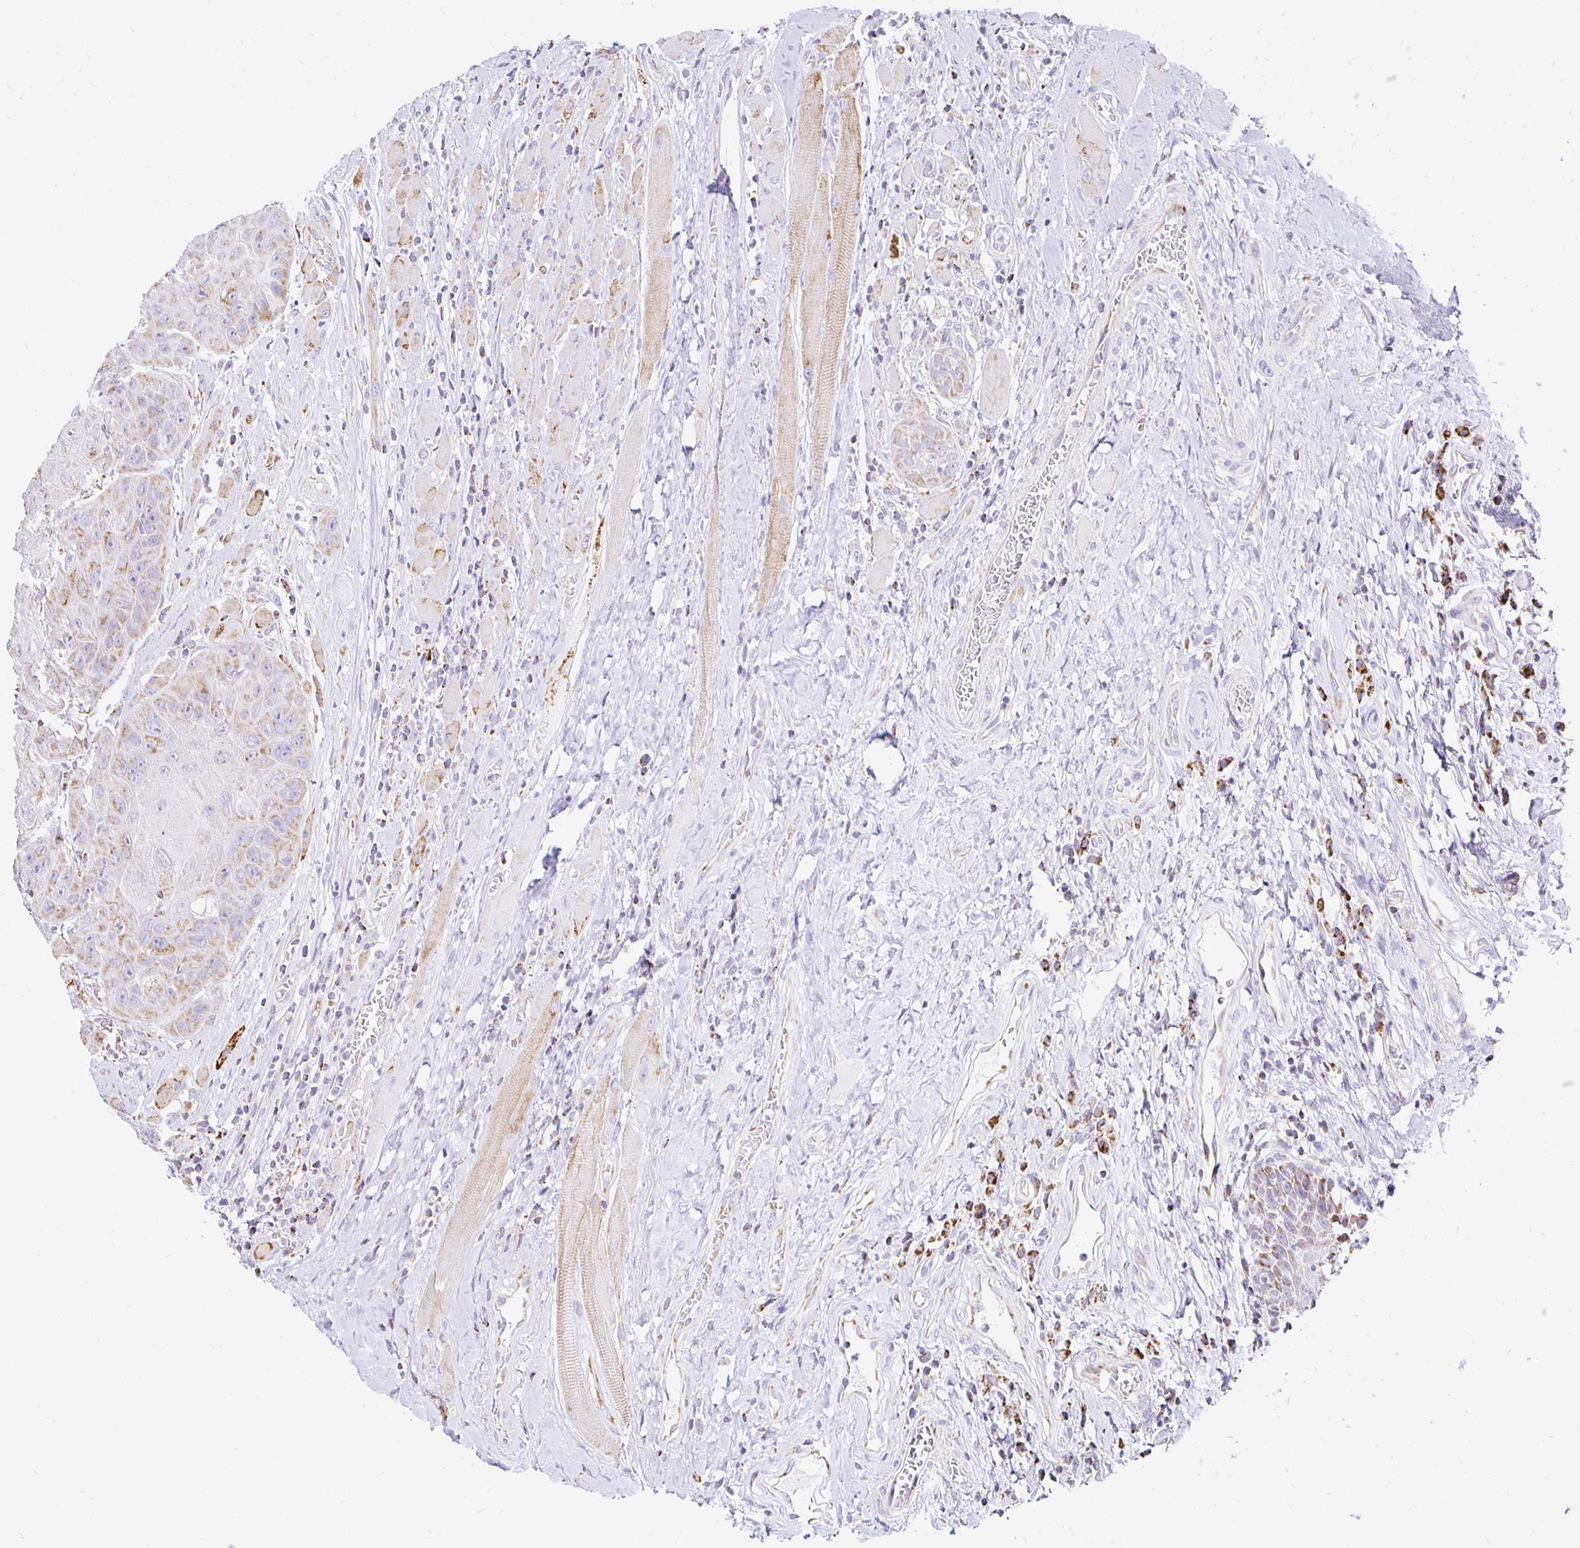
{"staining": {"intensity": "weak", "quantity": "25%-75%", "location": "cytoplasmic/membranous"}, "tissue": "head and neck cancer", "cell_type": "Tumor cells", "image_type": "cancer", "snomed": [{"axis": "morphology", "description": "Squamous cell carcinoma, NOS"}, {"axis": "topography", "description": "Head-Neck"}], "caption": "This histopathology image reveals immunohistochemistry staining of human head and neck cancer, with low weak cytoplasmic/membranous expression in approximately 25%-75% of tumor cells.", "gene": "PLAAT2", "patient": {"sex": "female", "age": 59}}